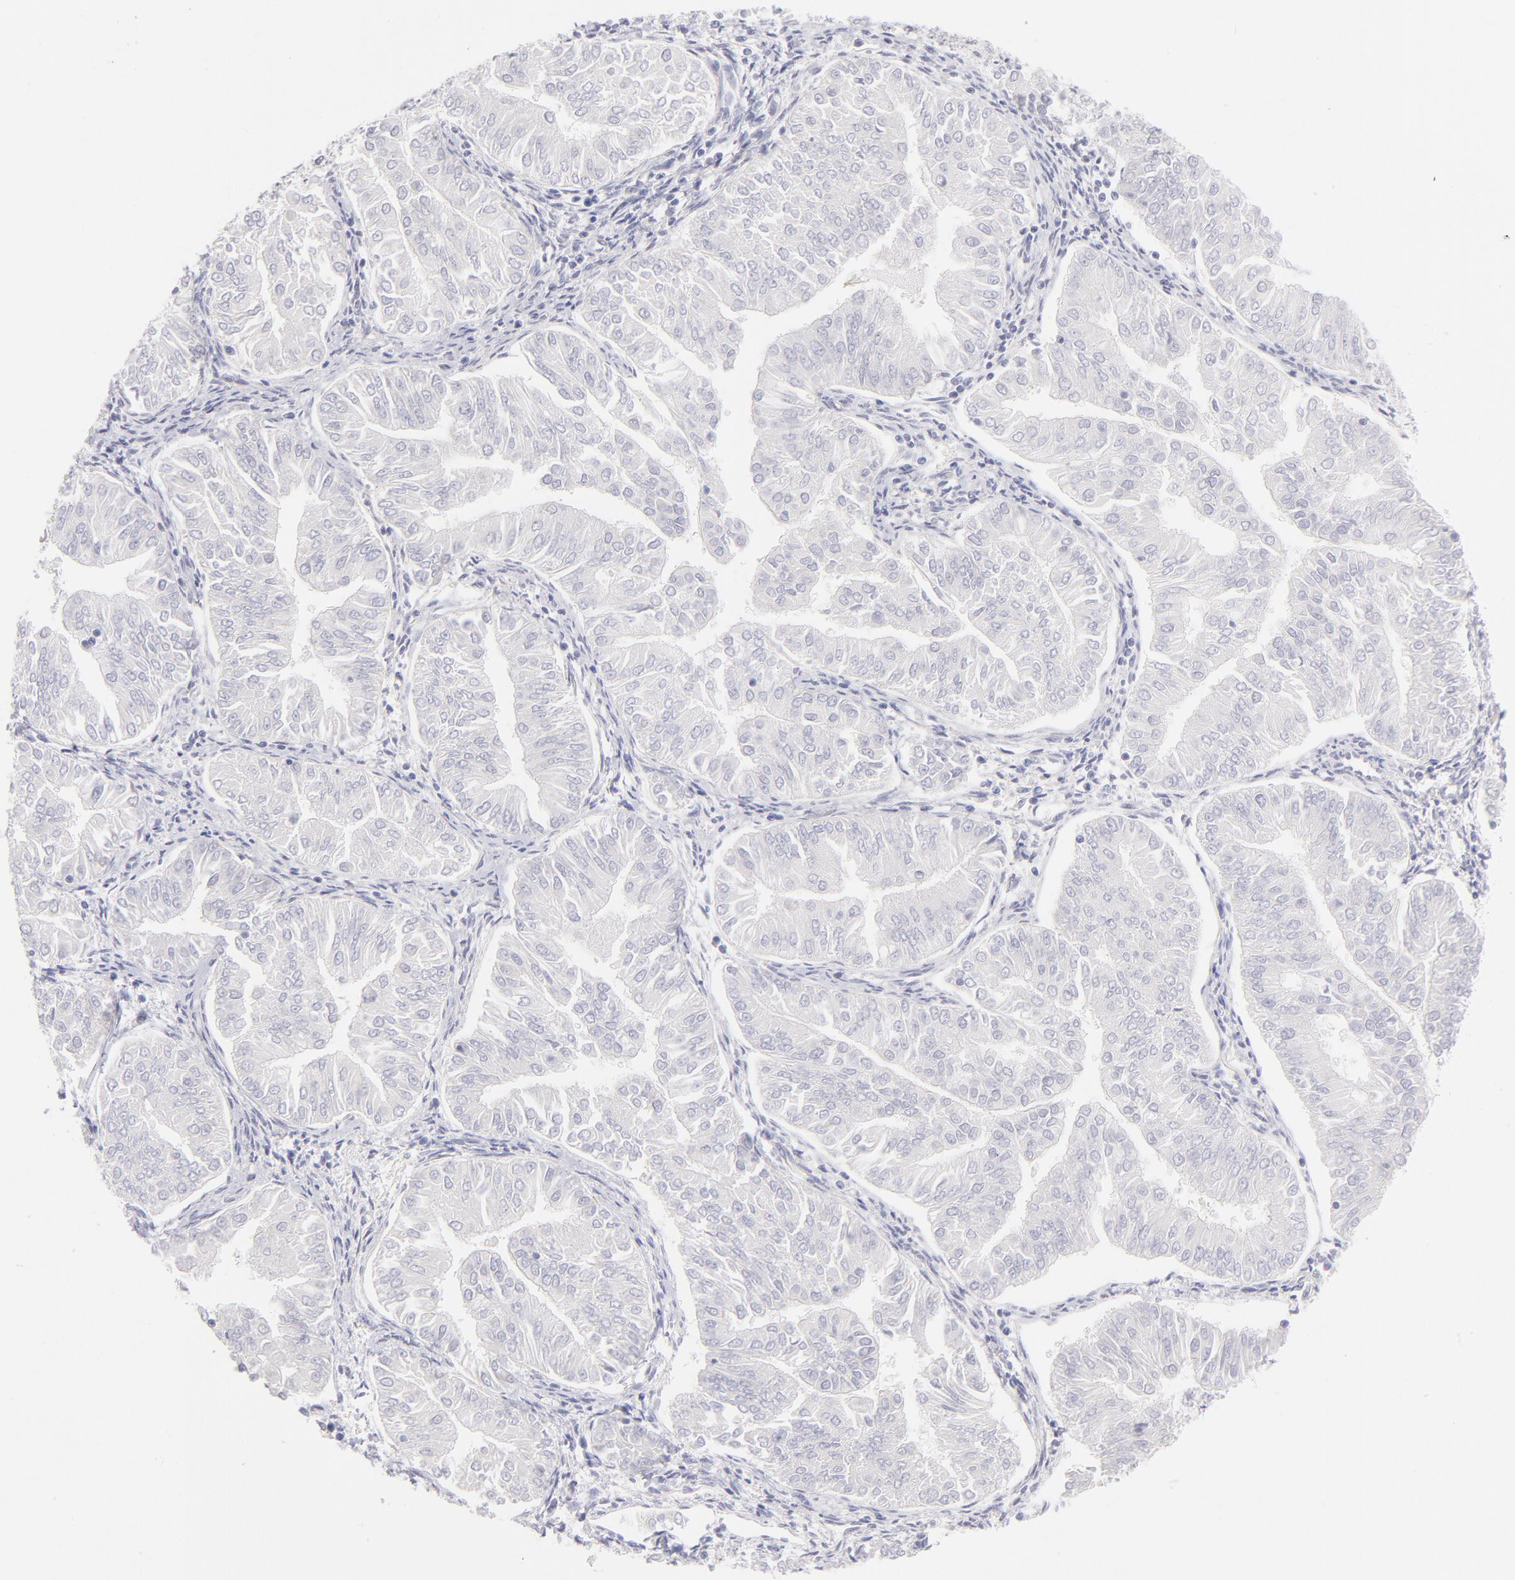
{"staining": {"intensity": "negative", "quantity": "none", "location": "none"}, "tissue": "endometrial cancer", "cell_type": "Tumor cells", "image_type": "cancer", "snomed": [{"axis": "morphology", "description": "Adenocarcinoma, NOS"}, {"axis": "topography", "description": "Endometrium"}], "caption": "Tumor cells are negative for protein expression in human endometrial cancer. (DAB immunohistochemistry (IHC) visualized using brightfield microscopy, high magnification).", "gene": "LTB4R", "patient": {"sex": "female", "age": 53}}